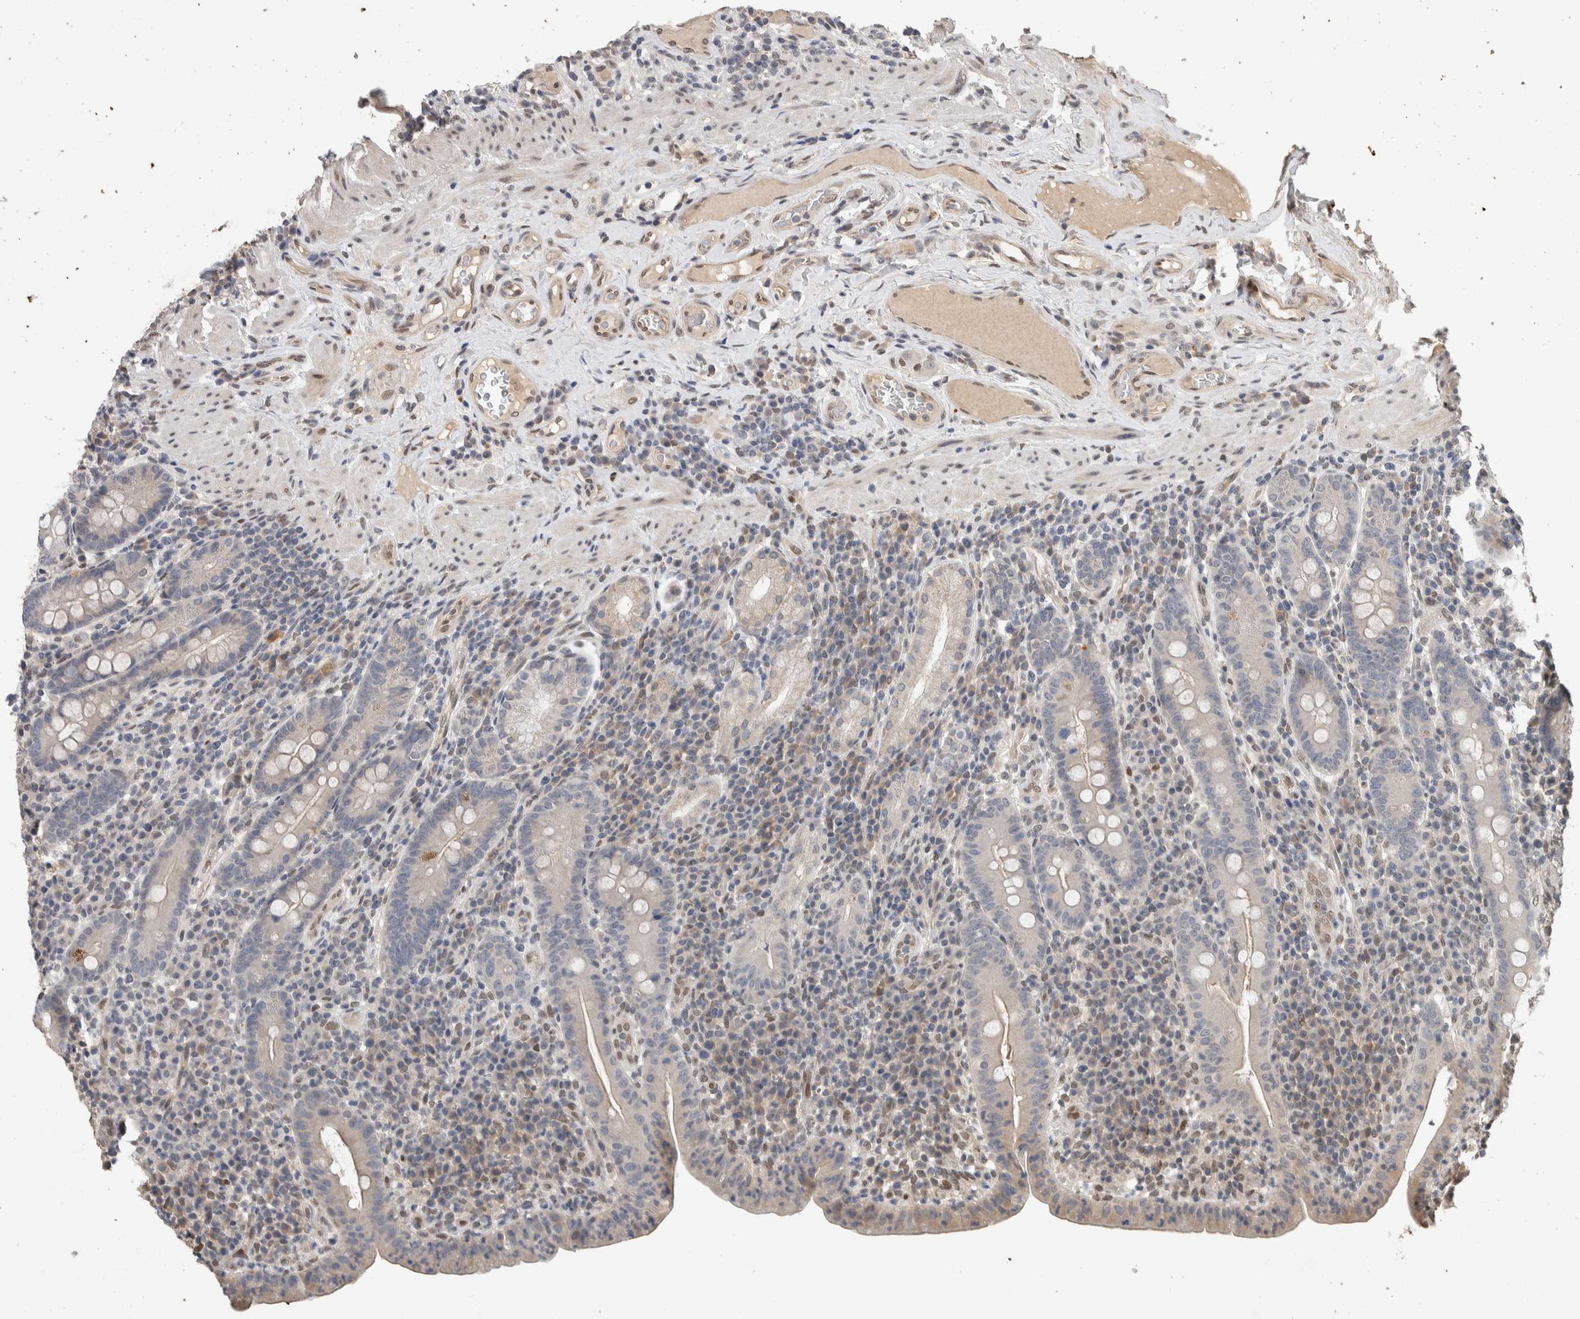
{"staining": {"intensity": "moderate", "quantity": "25%-75%", "location": "cytoplasmic/membranous"}, "tissue": "duodenum", "cell_type": "Glandular cells", "image_type": "normal", "snomed": [{"axis": "morphology", "description": "Normal tissue, NOS"}, {"axis": "morphology", "description": "Adenocarcinoma, NOS"}, {"axis": "topography", "description": "Pancreas"}, {"axis": "topography", "description": "Duodenum"}], "caption": "Protein expression analysis of benign human duodenum reveals moderate cytoplasmic/membranous expression in about 25%-75% of glandular cells. The protein of interest is shown in brown color, while the nuclei are stained blue.", "gene": "CYSRT1", "patient": {"sex": "male", "age": 50}}